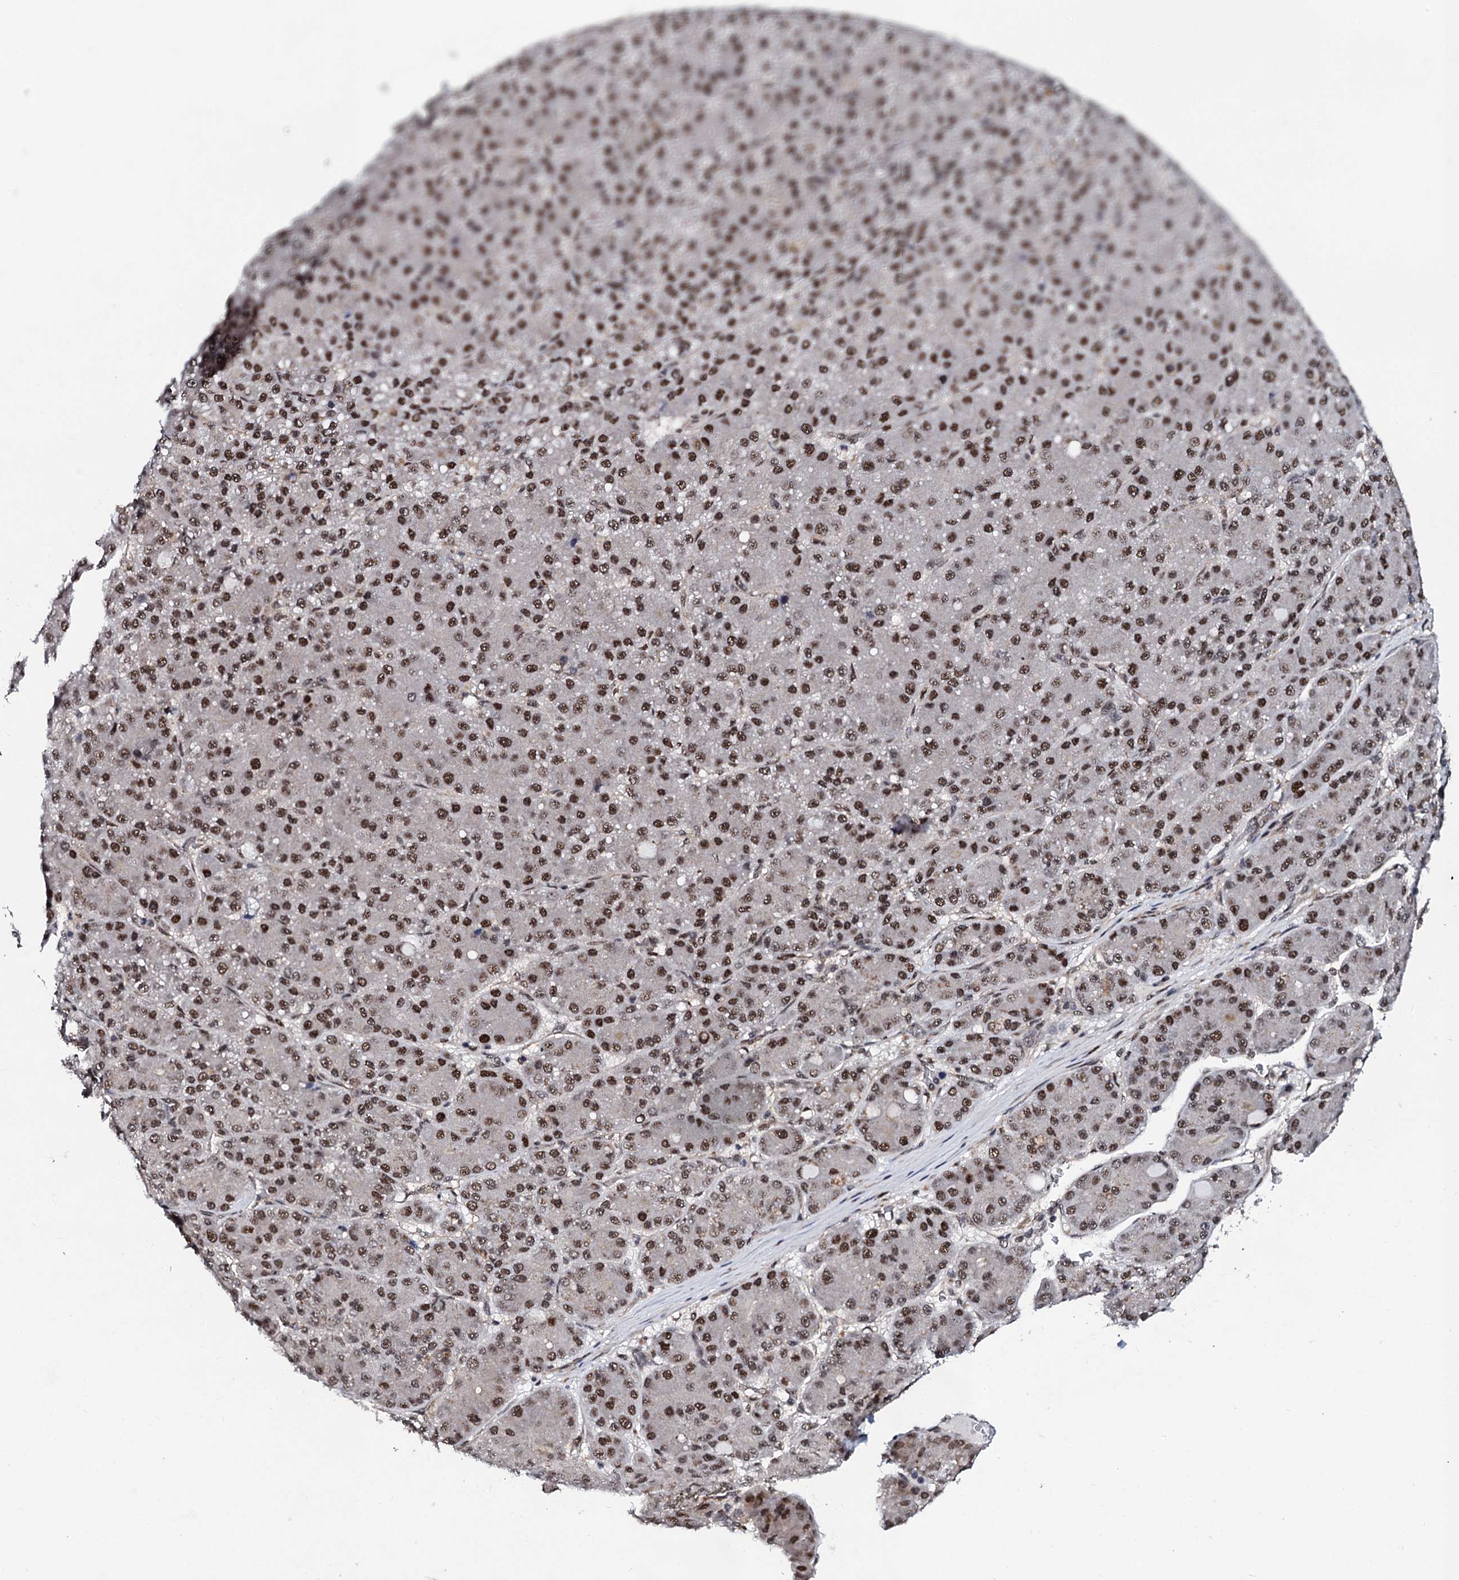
{"staining": {"intensity": "strong", "quantity": ">75%", "location": "nuclear"}, "tissue": "liver cancer", "cell_type": "Tumor cells", "image_type": "cancer", "snomed": [{"axis": "morphology", "description": "Carcinoma, Hepatocellular, NOS"}, {"axis": "topography", "description": "Liver"}], "caption": "A micrograph of human hepatocellular carcinoma (liver) stained for a protein exhibits strong nuclear brown staining in tumor cells. (brown staining indicates protein expression, while blue staining denotes nuclei).", "gene": "CSTF3", "patient": {"sex": "male", "age": 67}}